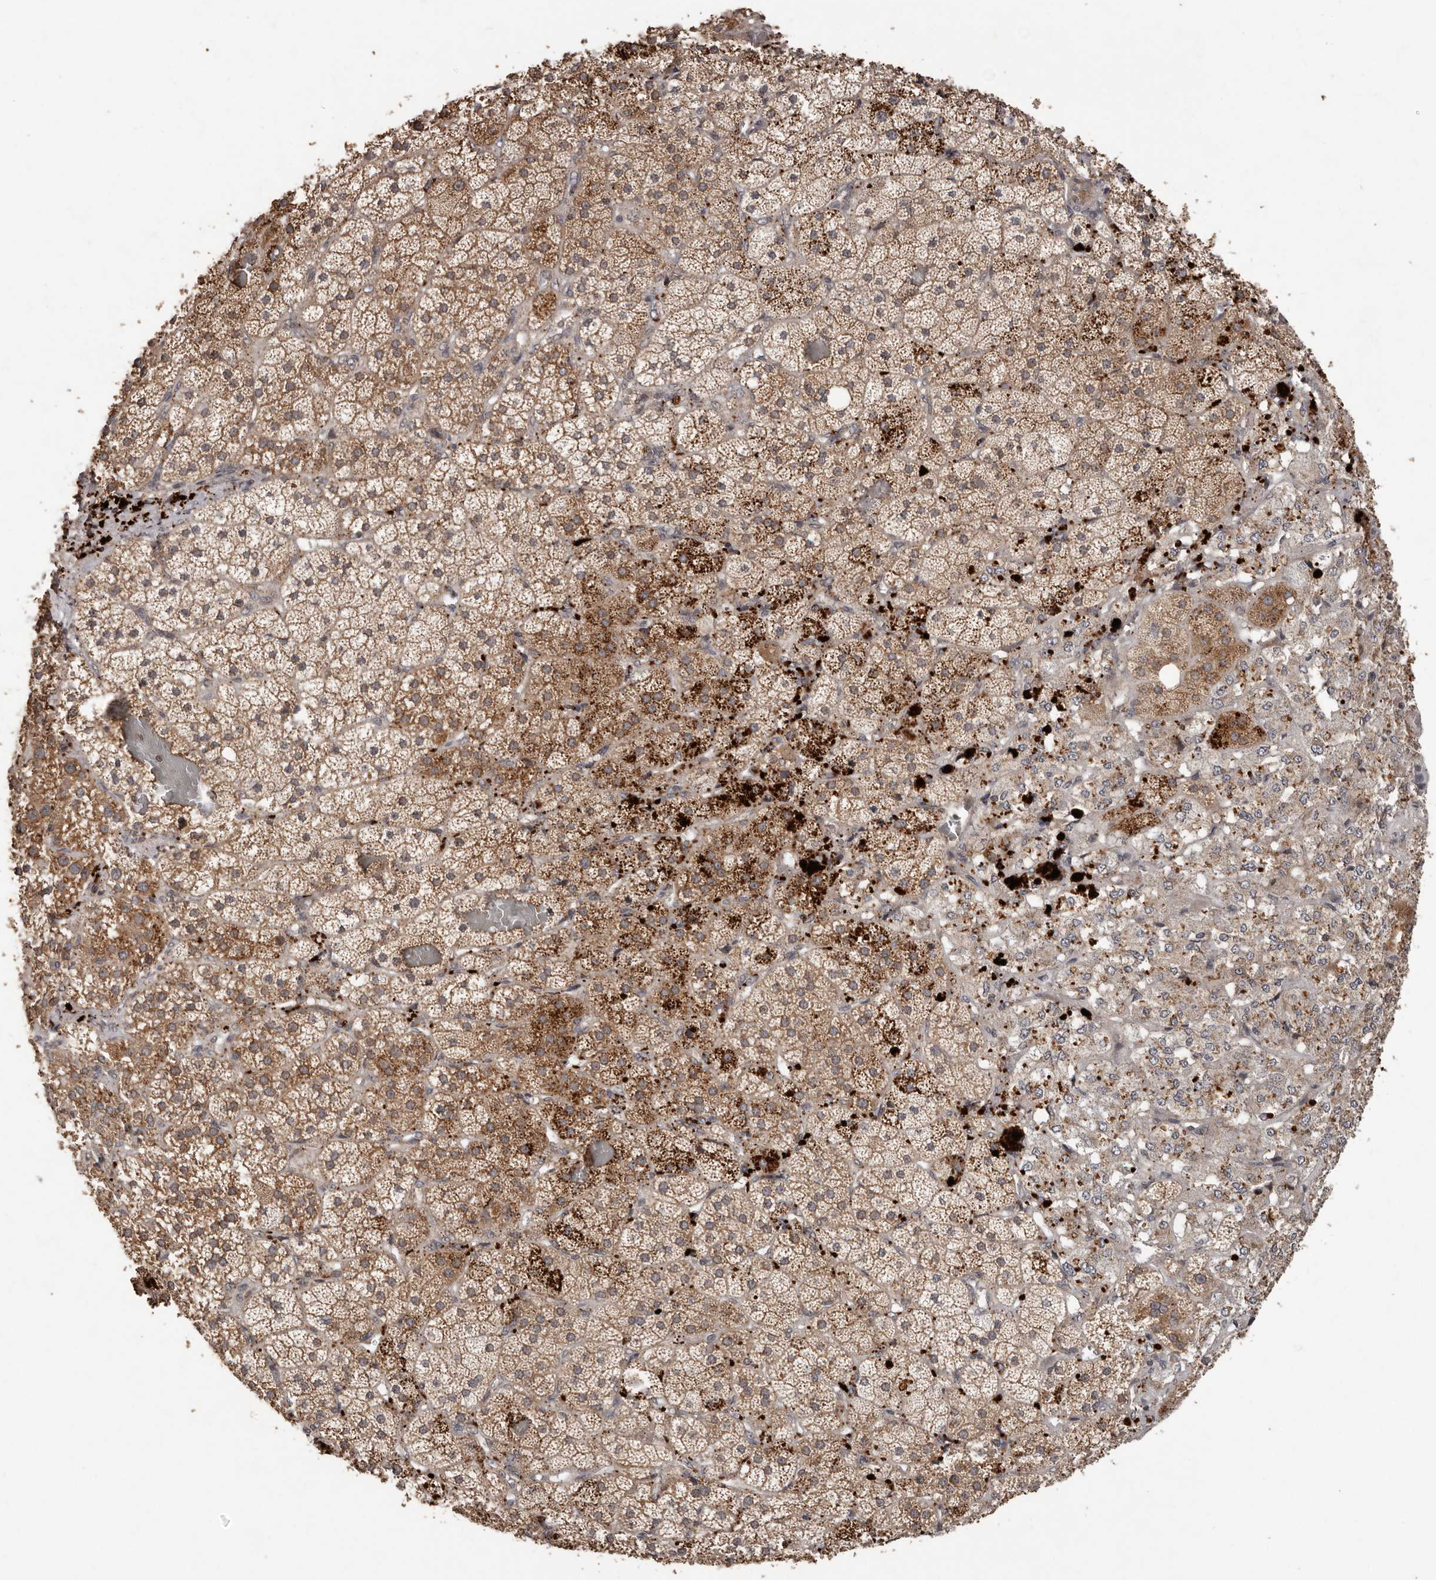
{"staining": {"intensity": "moderate", "quantity": ">75%", "location": "cytoplasmic/membranous"}, "tissue": "adrenal gland", "cell_type": "Glandular cells", "image_type": "normal", "snomed": [{"axis": "morphology", "description": "Normal tissue, NOS"}, {"axis": "topography", "description": "Adrenal gland"}], "caption": "The micrograph shows immunohistochemical staining of benign adrenal gland. There is moderate cytoplasmic/membranous positivity is present in about >75% of glandular cells. (Brightfield microscopy of DAB IHC at high magnification).", "gene": "PLOD2", "patient": {"sex": "male", "age": 57}}